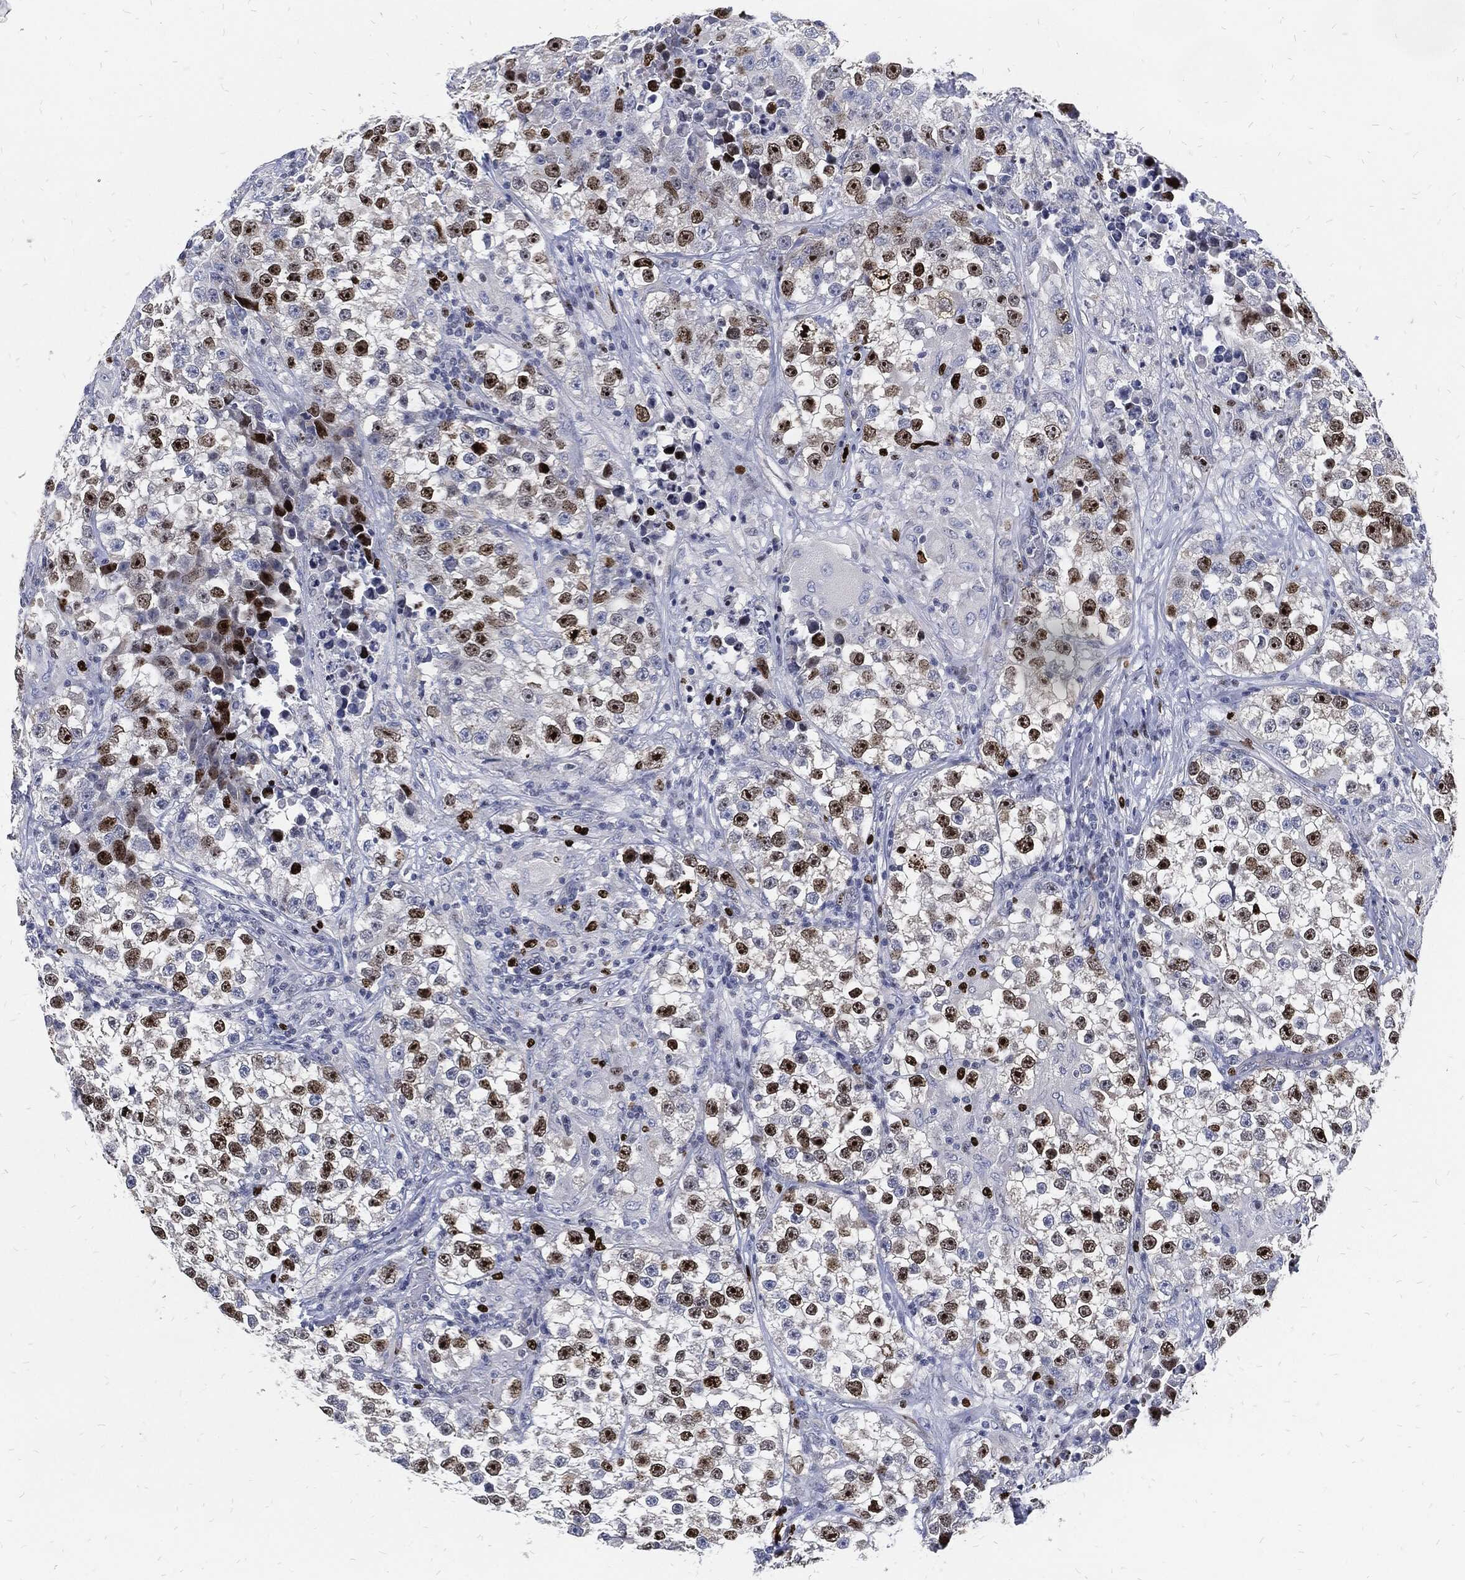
{"staining": {"intensity": "strong", "quantity": "<25%", "location": "nuclear"}, "tissue": "testis cancer", "cell_type": "Tumor cells", "image_type": "cancer", "snomed": [{"axis": "morphology", "description": "Seminoma, NOS"}, {"axis": "topography", "description": "Testis"}], "caption": "Immunohistochemistry (IHC) photomicrograph of human testis cancer (seminoma) stained for a protein (brown), which demonstrates medium levels of strong nuclear positivity in approximately <25% of tumor cells.", "gene": "MKI67", "patient": {"sex": "male", "age": 46}}